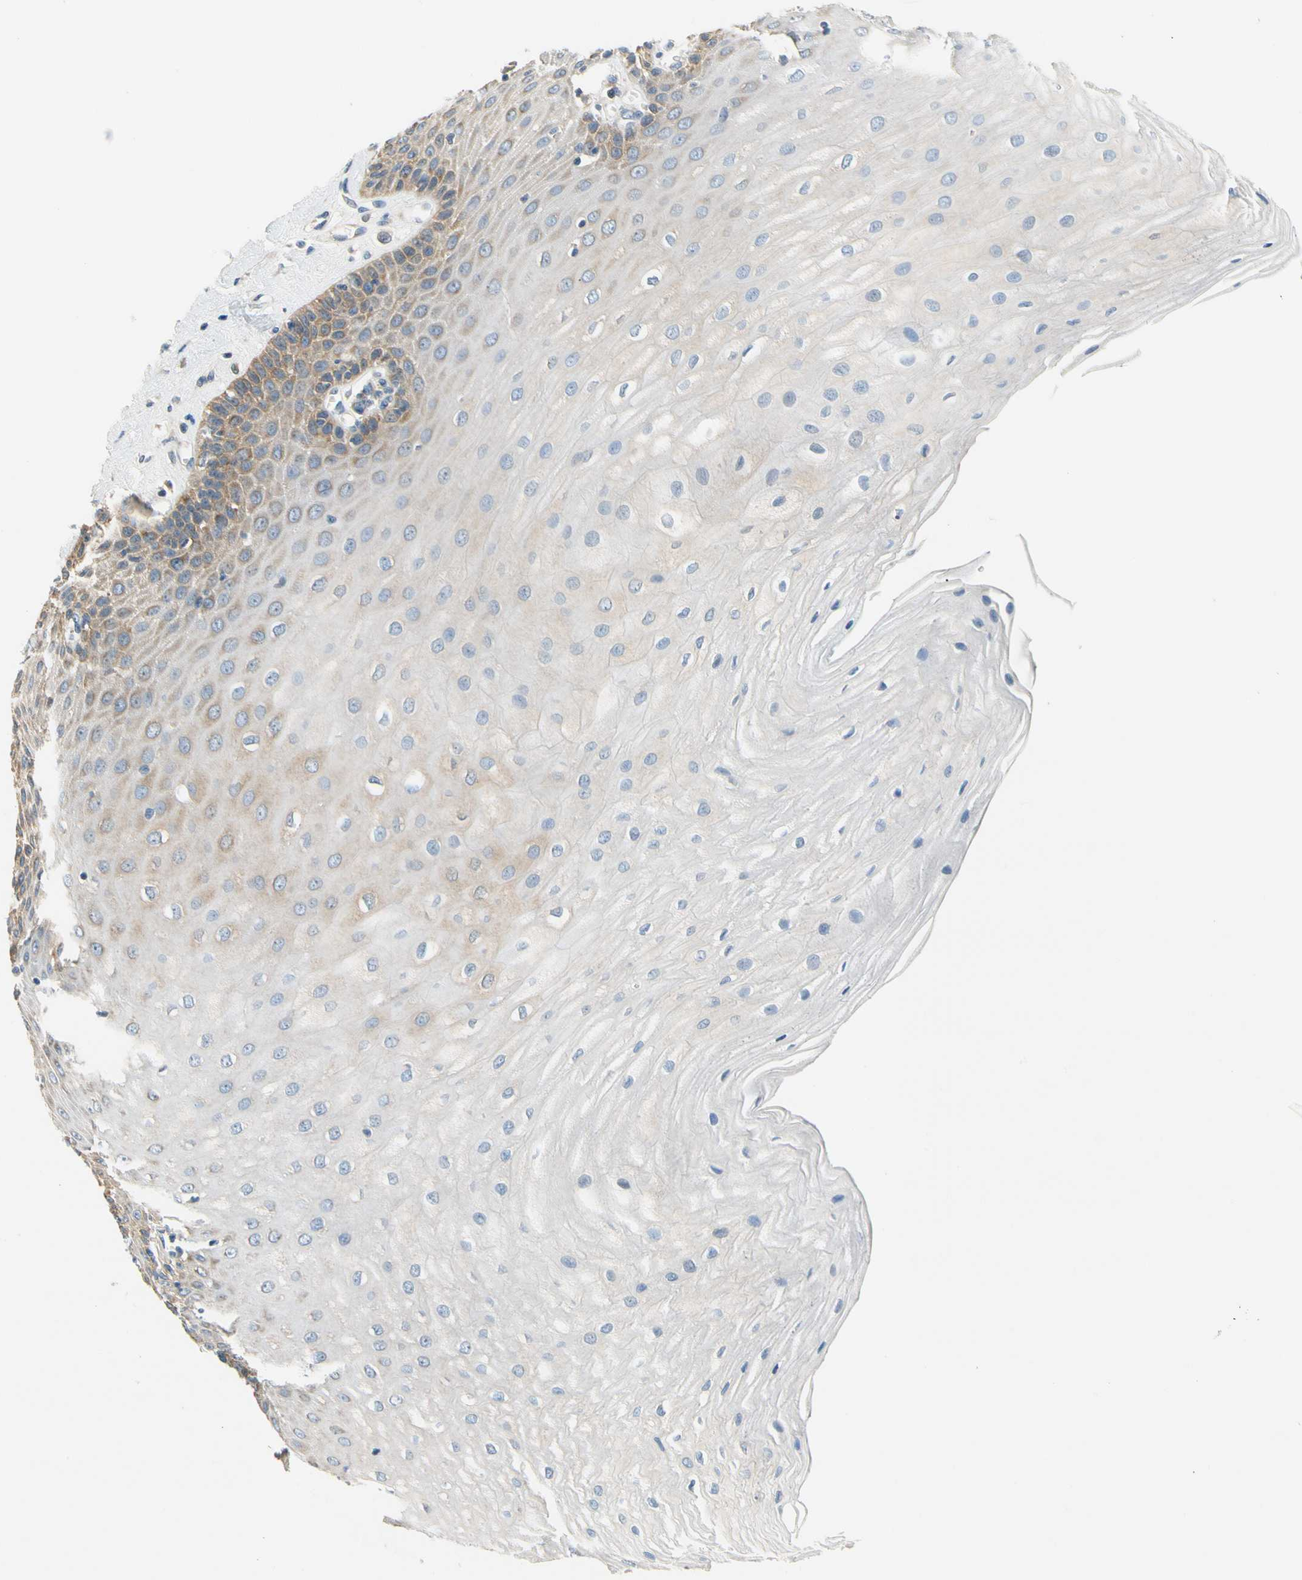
{"staining": {"intensity": "moderate", "quantity": "<25%", "location": "cytoplasmic/membranous"}, "tissue": "esophagus", "cell_type": "Squamous epithelial cells", "image_type": "normal", "snomed": [{"axis": "morphology", "description": "Normal tissue, NOS"}, {"axis": "morphology", "description": "Squamous cell carcinoma, NOS"}, {"axis": "topography", "description": "Esophagus"}], "caption": "Benign esophagus shows moderate cytoplasmic/membranous expression in about <25% of squamous epithelial cells.", "gene": "LRRC47", "patient": {"sex": "male", "age": 65}}